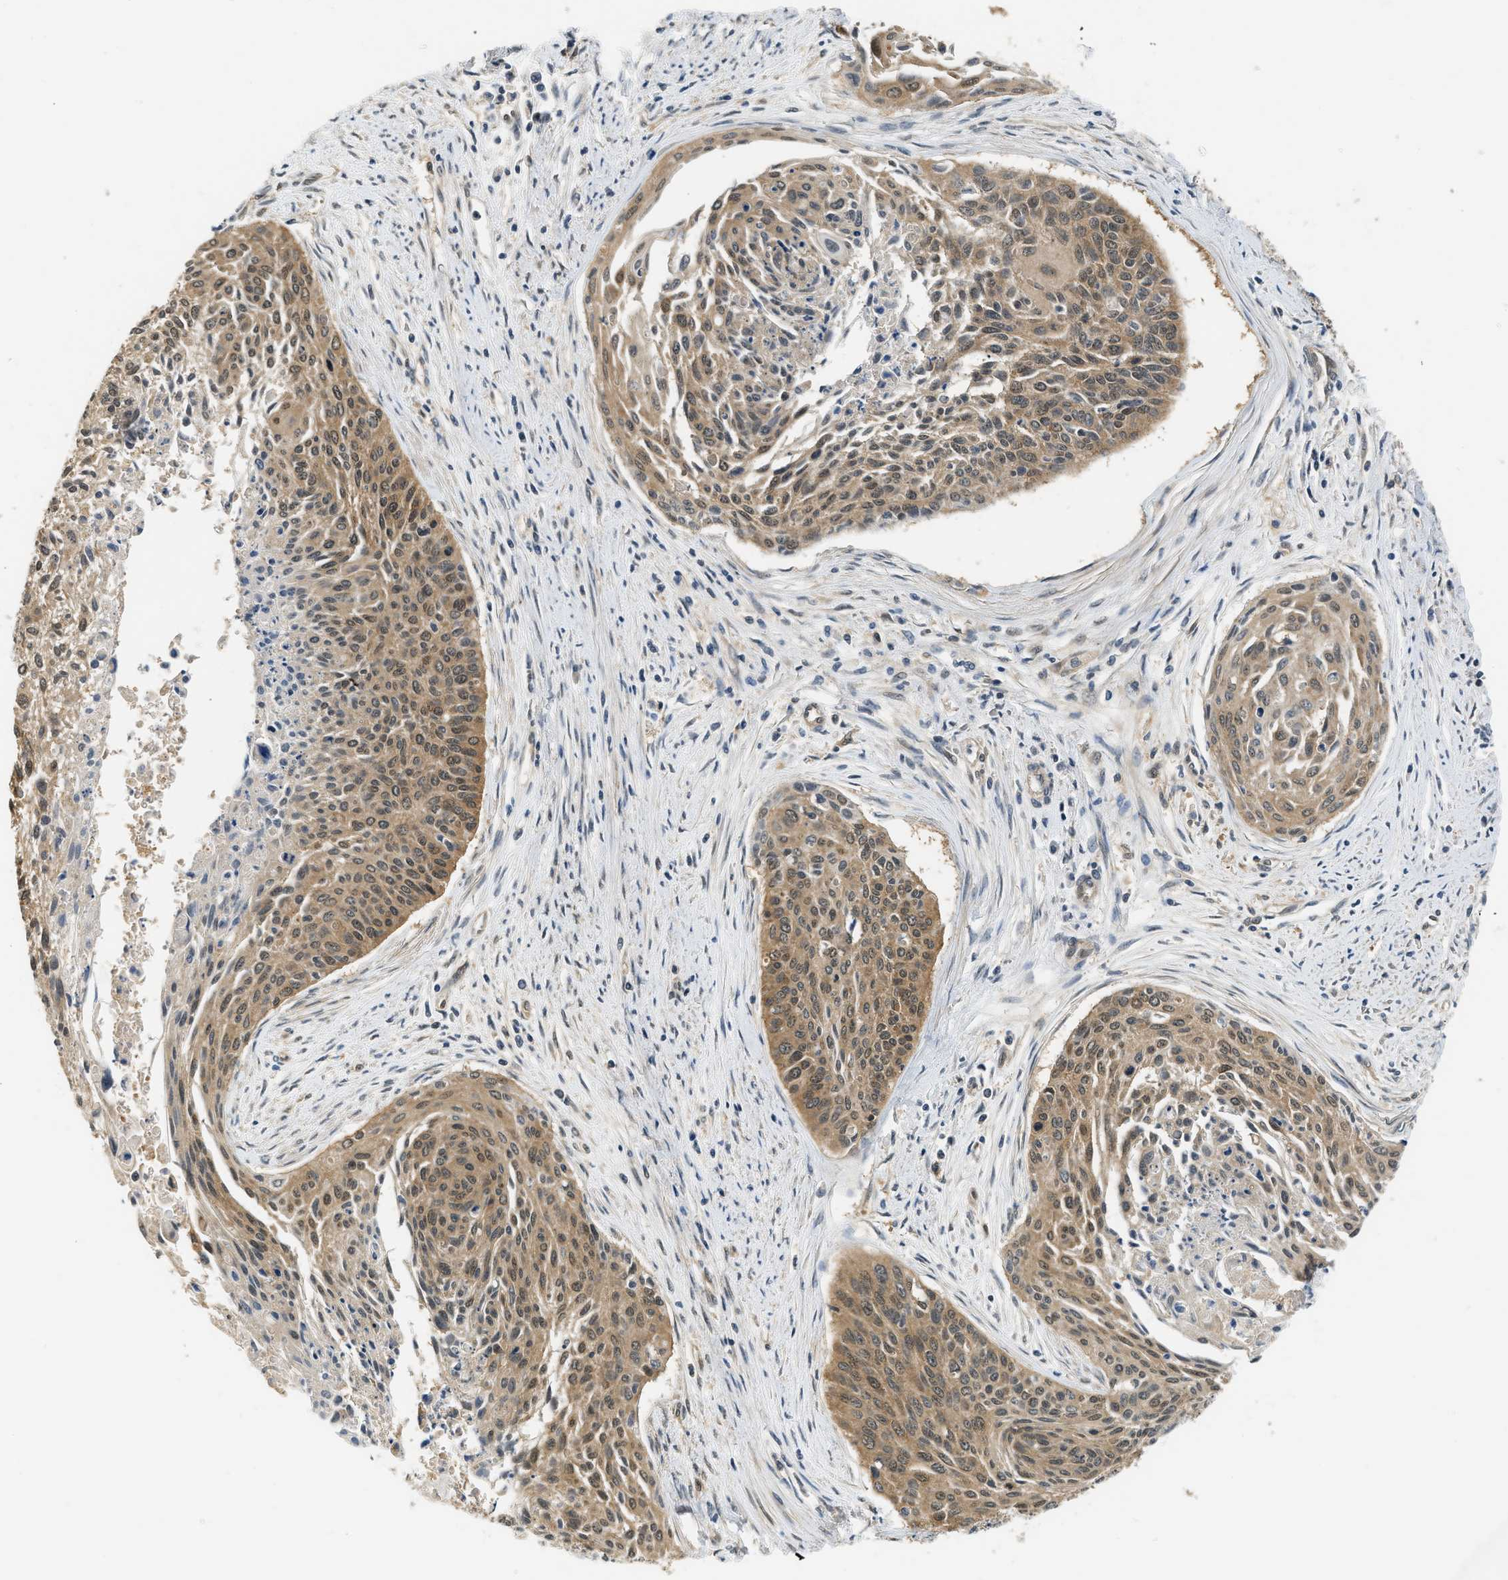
{"staining": {"intensity": "moderate", "quantity": ">75%", "location": "cytoplasmic/membranous,nuclear"}, "tissue": "cervical cancer", "cell_type": "Tumor cells", "image_type": "cancer", "snomed": [{"axis": "morphology", "description": "Squamous cell carcinoma, NOS"}, {"axis": "topography", "description": "Cervix"}], "caption": "Squamous cell carcinoma (cervical) stained with DAB IHC reveals medium levels of moderate cytoplasmic/membranous and nuclear positivity in about >75% of tumor cells. The staining was performed using DAB to visualize the protein expression in brown, while the nuclei were stained in blue with hematoxylin (Magnification: 20x).", "gene": "EIF4EBP2", "patient": {"sex": "female", "age": 55}}